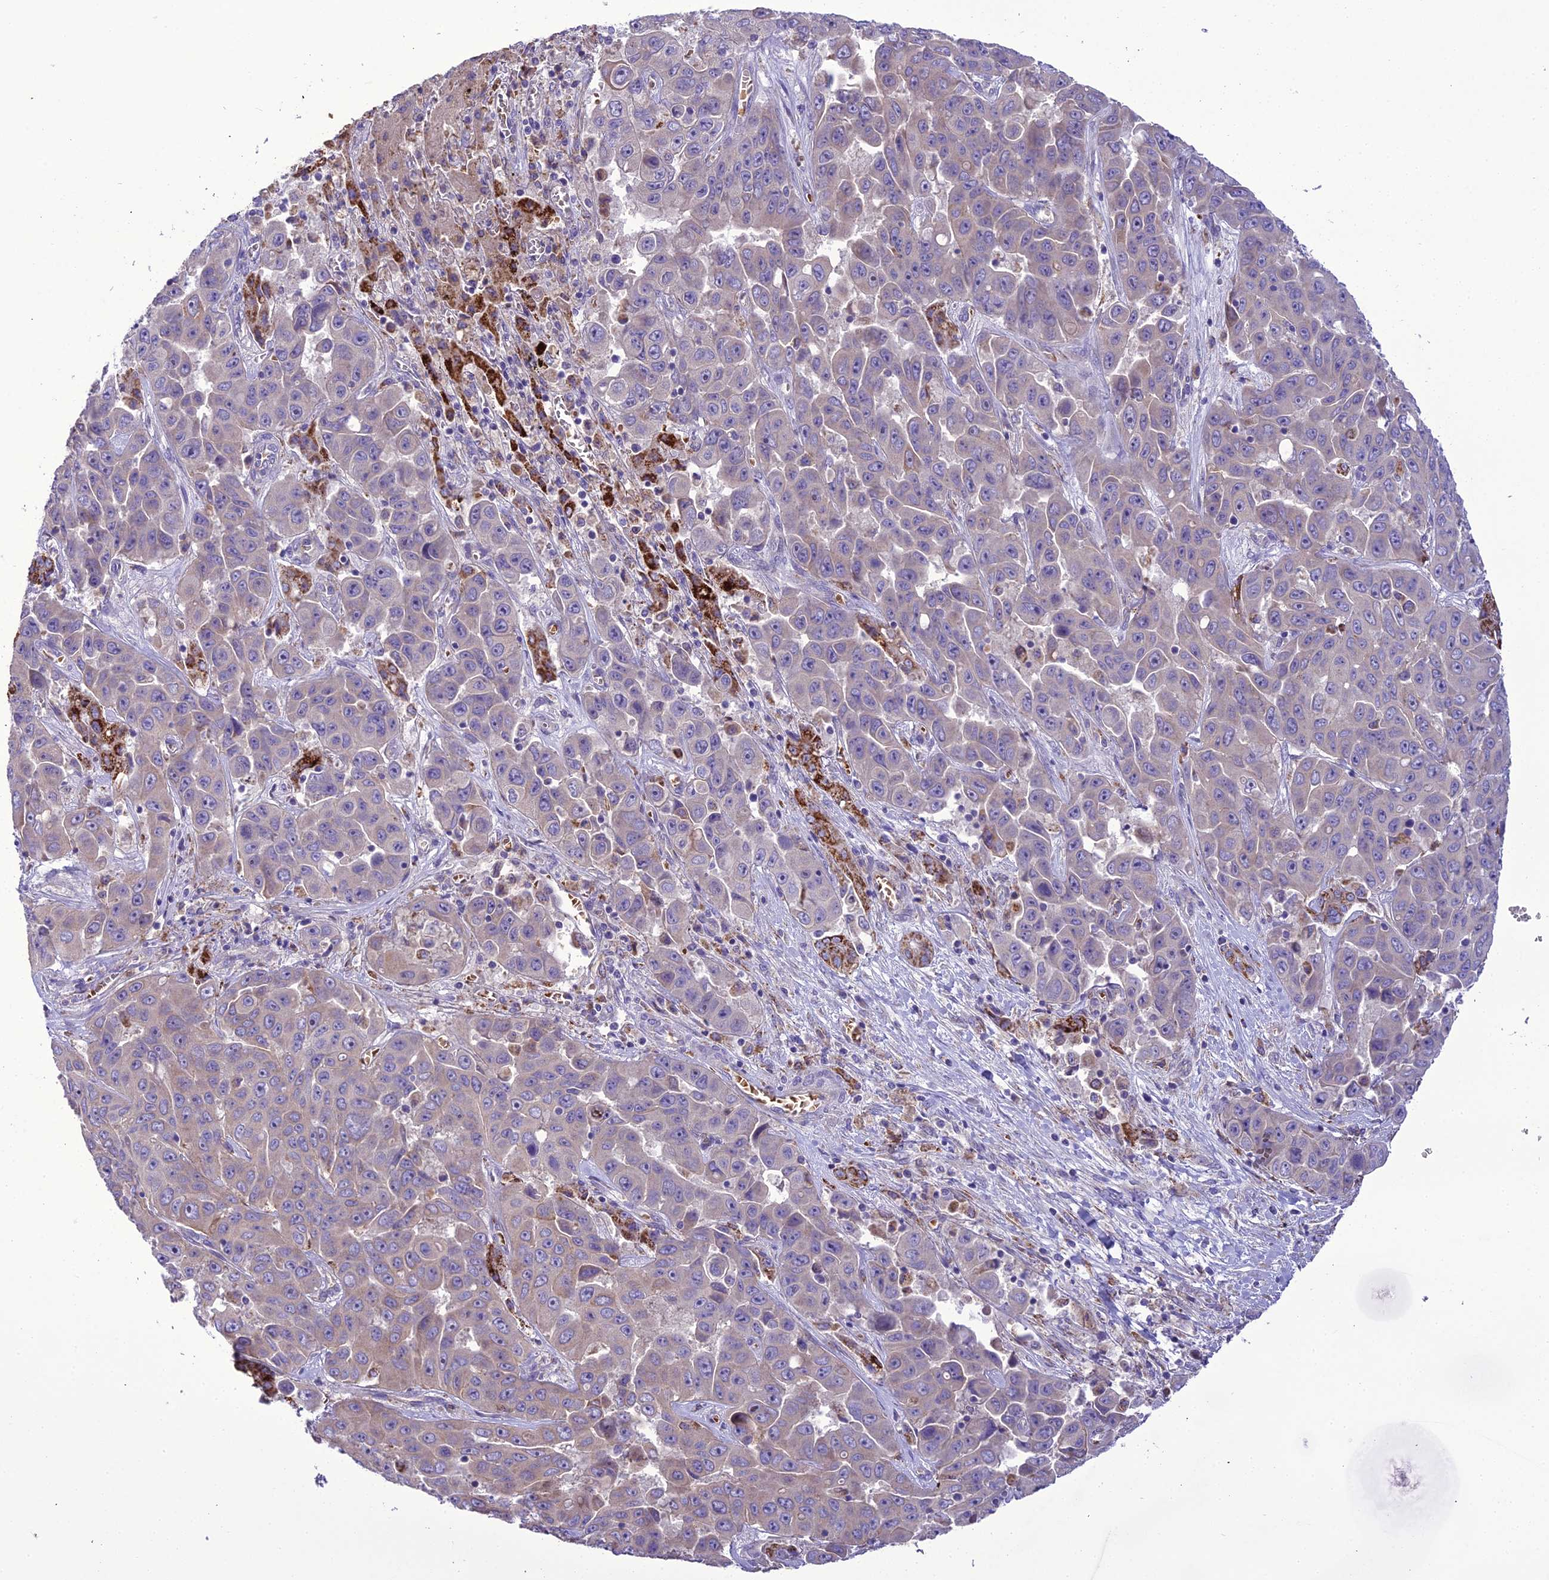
{"staining": {"intensity": "negative", "quantity": "none", "location": "none"}, "tissue": "liver cancer", "cell_type": "Tumor cells", "image_type": "cancer", "snomed": [{"axis": "morphology", "description": "Cholangiocarcinoma"}, {"axis": "topography", "description": "Liver"}], "caption": "Immunohistochemistry (IHC) of cholangiocarcinoma (liver) shows no staining in tumor cells.", "gene": "TBC1D24", "patient": {"sex": "female", "age": 52}}